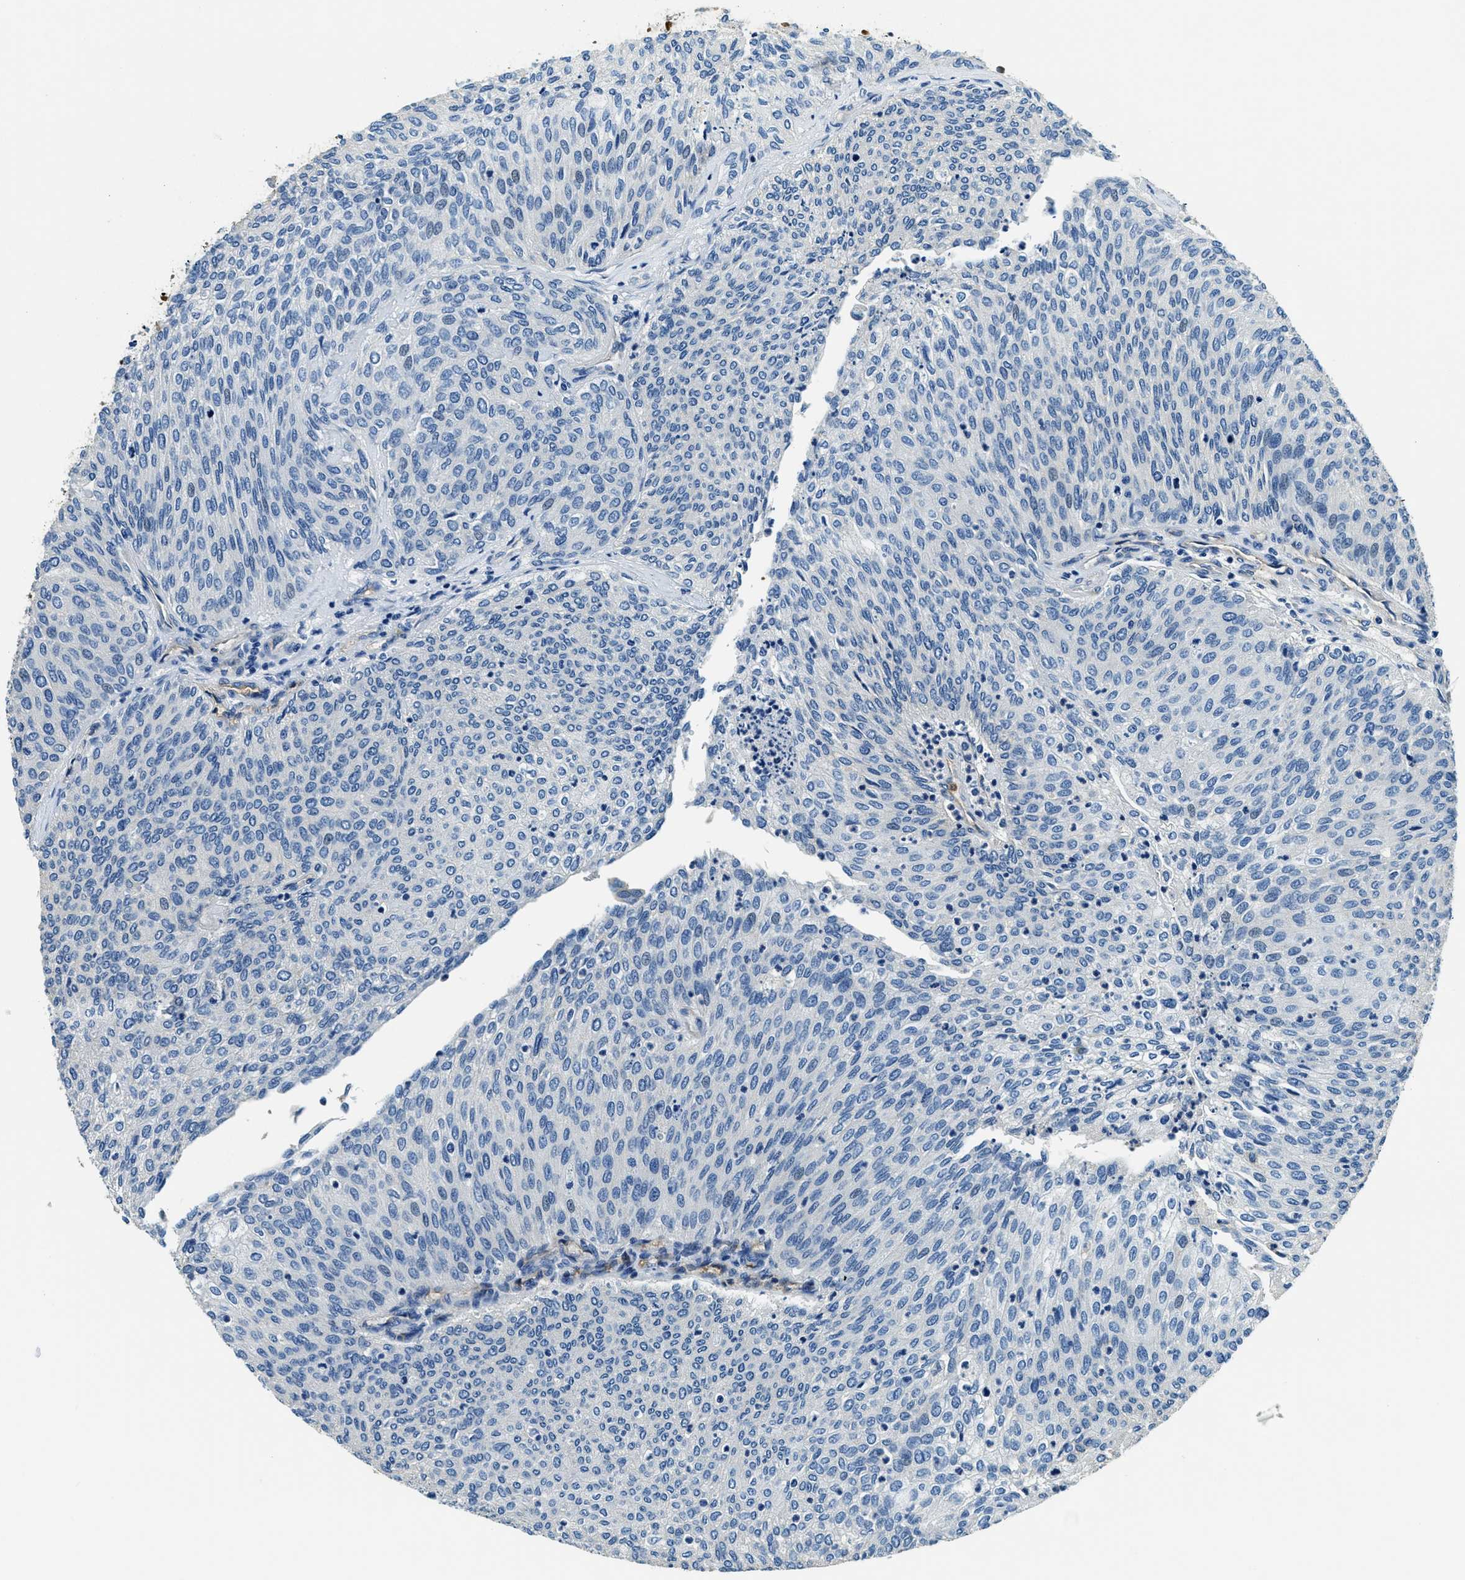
{"staining": {"intensity": "negative", "quantity": "none", "location": "none"}, "tissue": "urothelial cancer", "cell_type": "Tumor cells", "image_type": "cancer", "snomed": [{"axis": "morphology", "description": "Urothelial carcinoma, Low grade"}, {"axis": "topography", "description": "Urinary bladder"}], "caption": "Immunohistochemical staining of low-grade urothelial carcinoma reveals no significant positivity in tumor cells.", "gene": "TMEM186", "patient": {"sex": "female", "age": 79}}